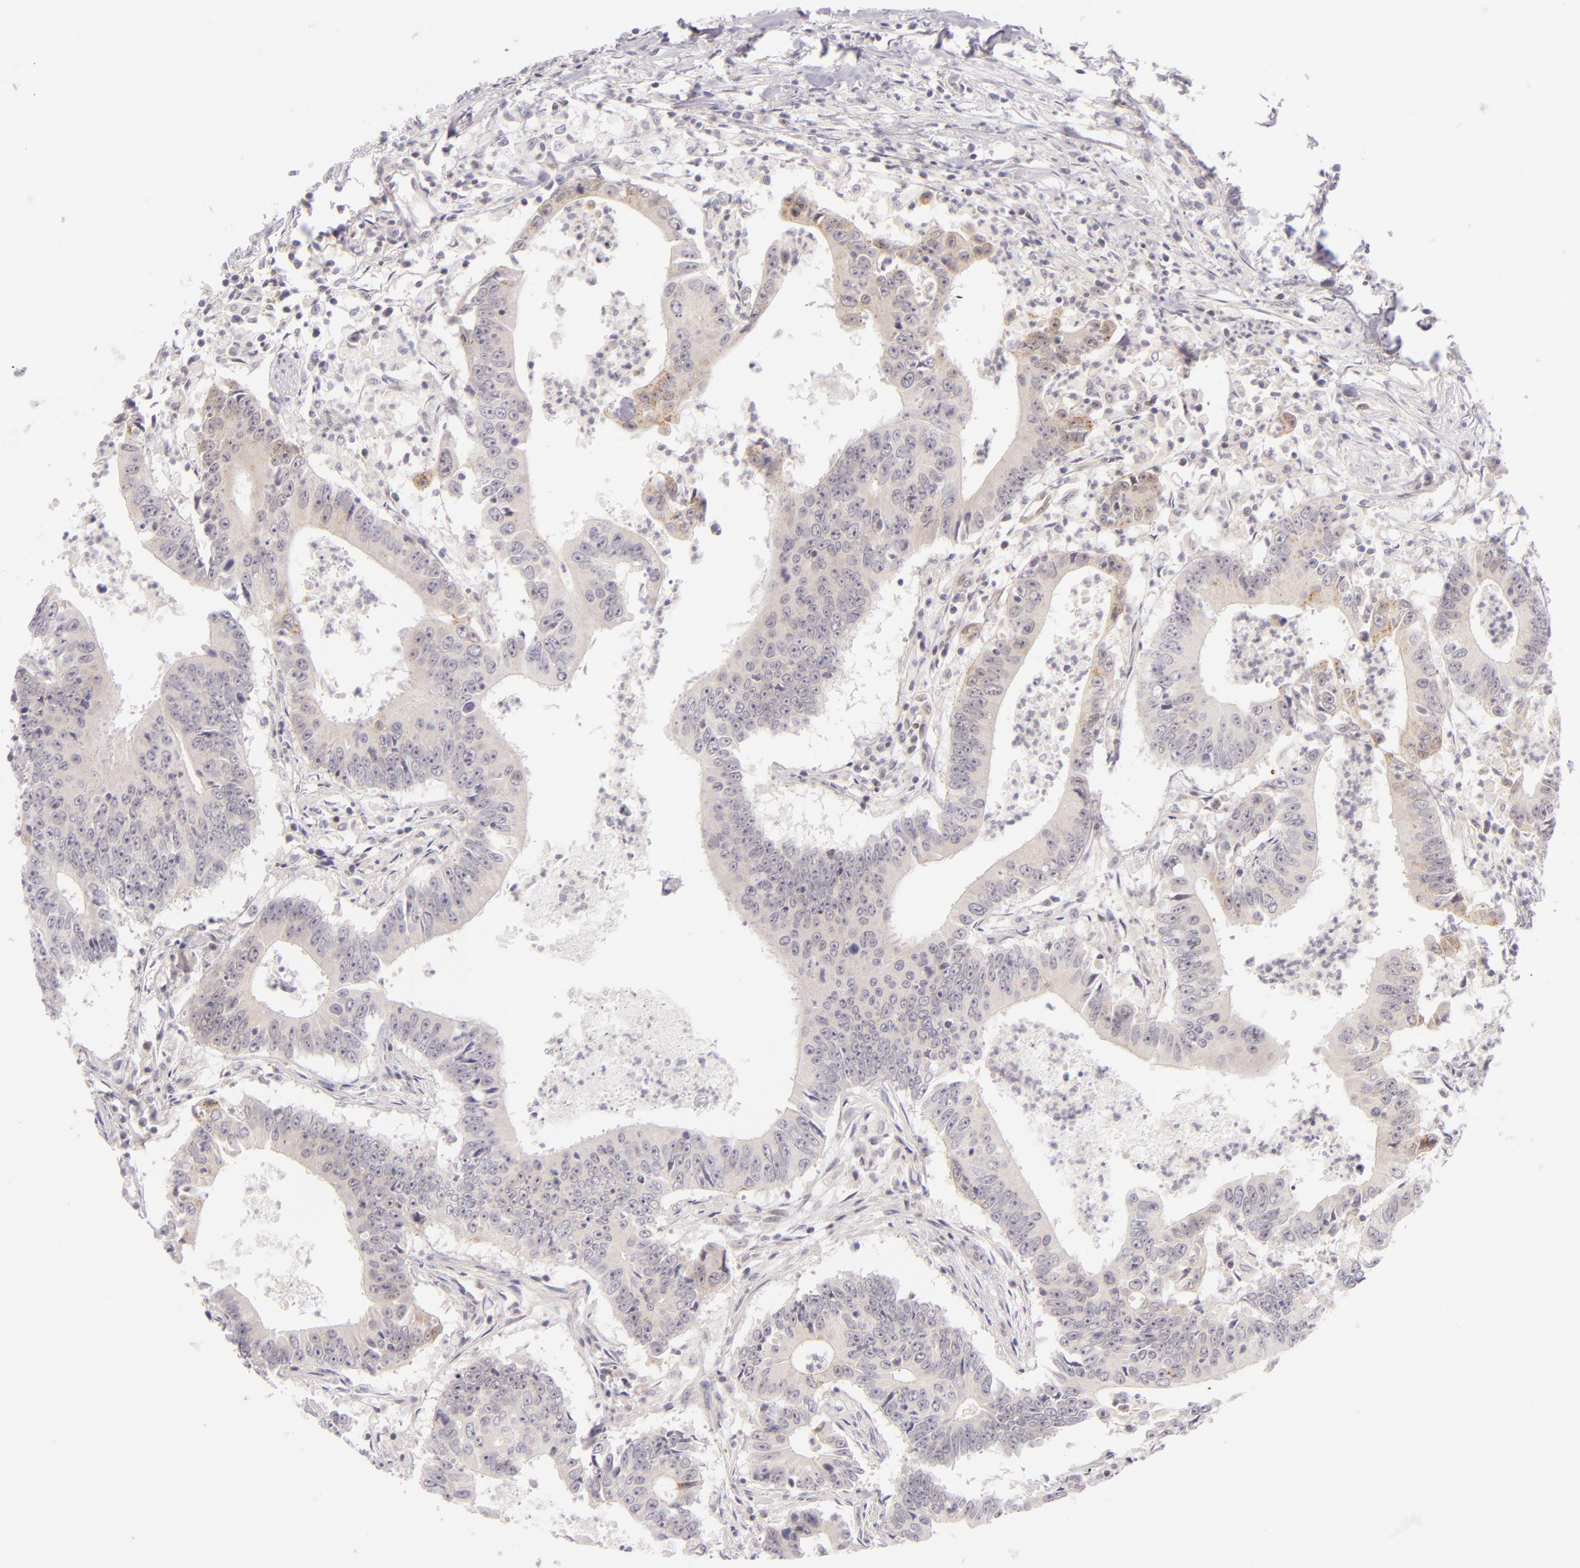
{"staining": {"intensity": "negative", "quantity": "none", "location": "none"}, "tissue": "colorectal cancer", "cell_type": "Tumor cells", "image_type": "cancer", "snomed": [{"axis": "morphology", "description": "Adenocarcinoma, NOS"}, {"axis": "topography", "description": "Colon"}], "caption": "High magnification brightfield microscopy of adenocarcinoma (colorectal) stained with DAB (3,3'-diaminobenzidine) (brown) and counterstained with hematoxylin (blue): tumor cells show no significant staining. The staining was performed using DAB to visualize the protein expression in brown, while the nuclei were stained in blue with hematoxylin (Magnification: 20x).", "gene": "BCL3", "patient": {"sex": "male", "age": 55}}